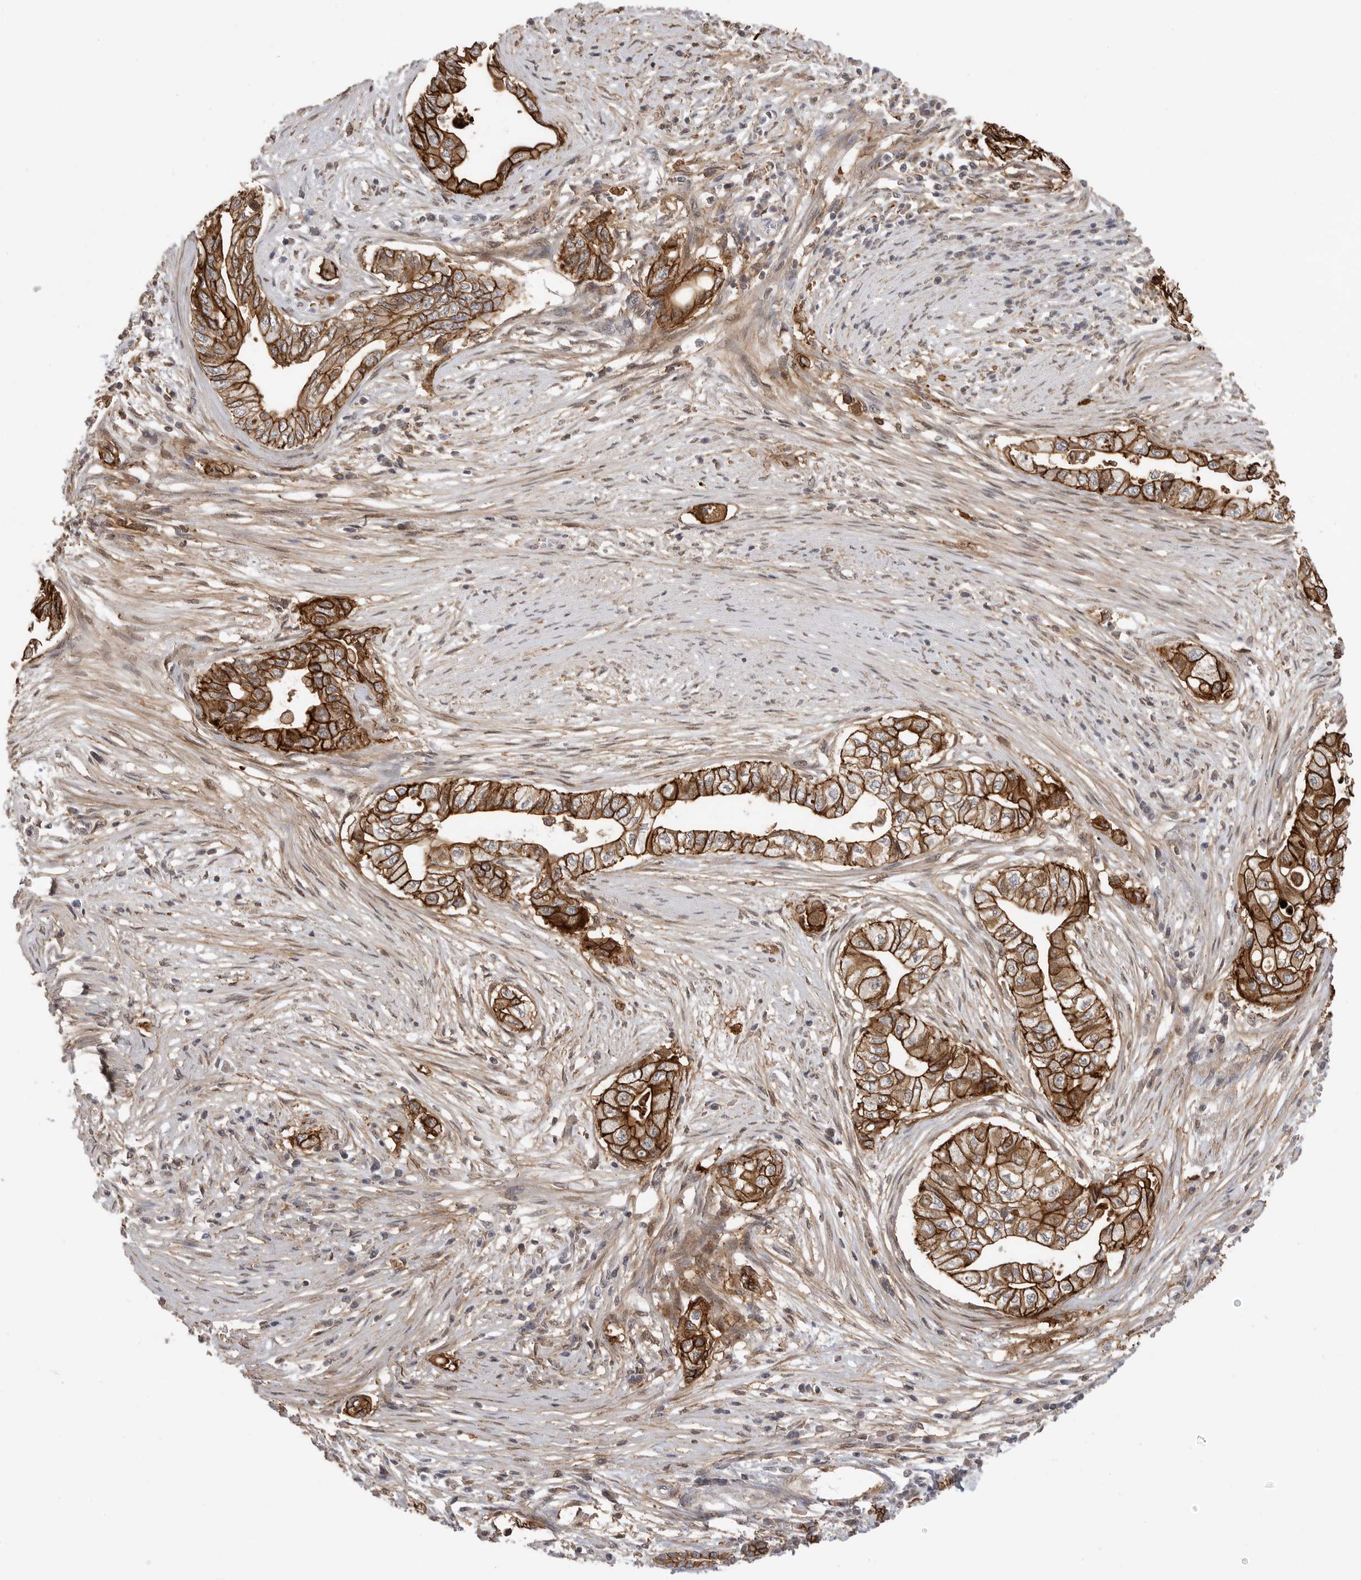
{"staining": {"intensity": "strong", "quantity": ">75%", "location": "cytoplasmic/membranous"}, "tissue": "pancreatic cancer", "cell_type": "Tumor cells", "image_type": "cancer", "snomed": [{"axis": "morphology", "description": "Adenocarcinoma, NOS"}, {"axis": "topography", "description": "Pancreas"}], "caption": "Protein expression analysis of pancreatic adenocarcinoma reveals strong cytoplasmic/membranous positivity in approximately >75% of tumor cells. The protein is shown in brown color, while the nuclei are stained blue.", "gene": "NECTIN1", "patient": {"sex": "male", "age": 72}}